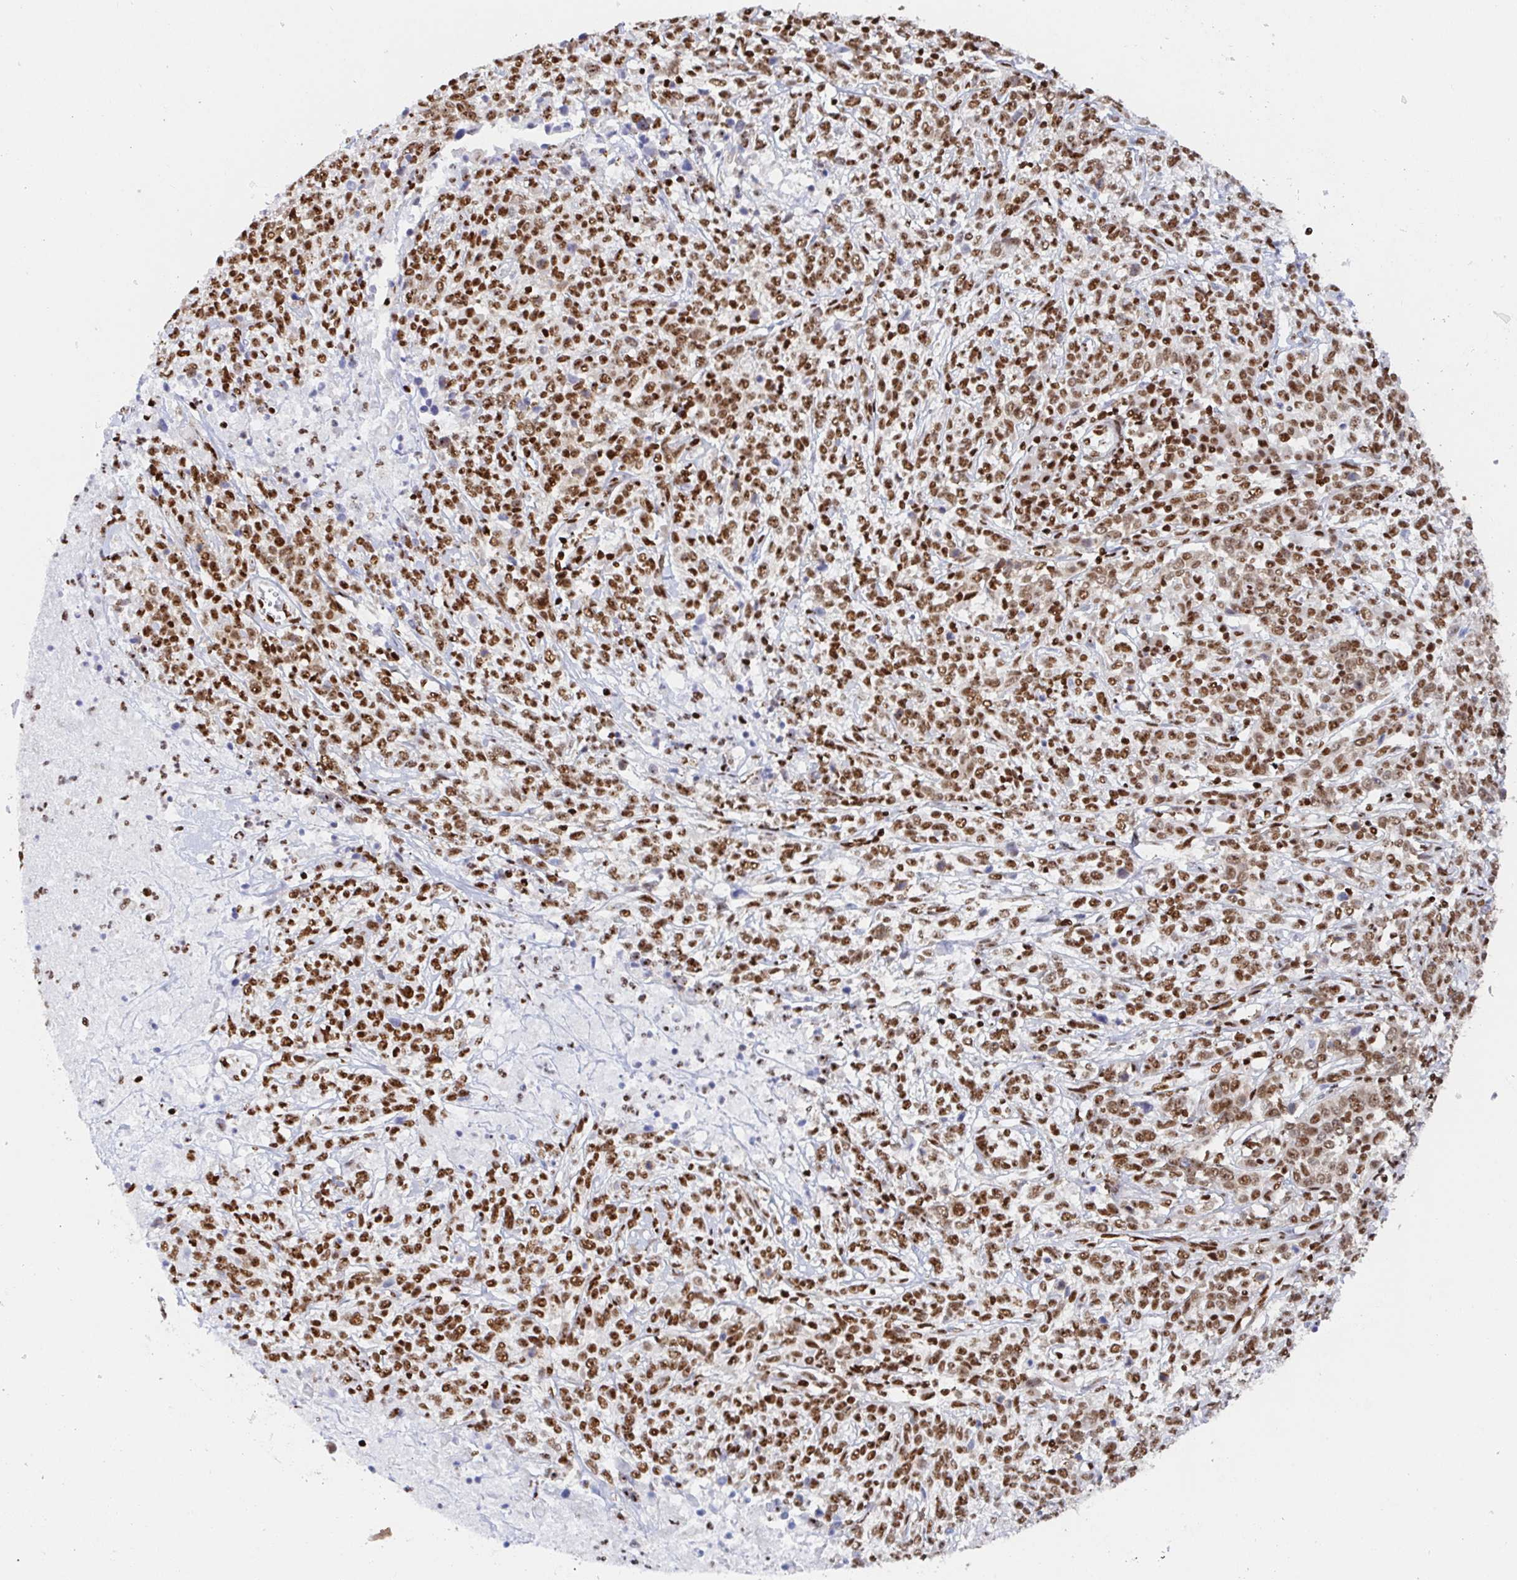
{"staining": {"intensity": "strong", "quantity": ">75%", "location": "nuclear"}, "tissue": "cervical cancer", "cell_type": "Tumor cells", "image_type": "cancer", "snomed": [{"axis": "morphology", "description": "Squamous cell carcinoma, NOS"}, {"axis": "topography", "description": "Cervix"}], "caption": "Immunohistochemistry staining of squamous cell carcinoma (cervical), which reveals high levels of strong nuclear staining in approximately >75% of tumor cells indicating strong nuclear protein staining. The staining was performed using DAB (brown) for protein detection and nuclei were counterstained in hematoxylin (blue).", "gene": "EWSR1", "patient": {"sex": "female", "age": 46}}